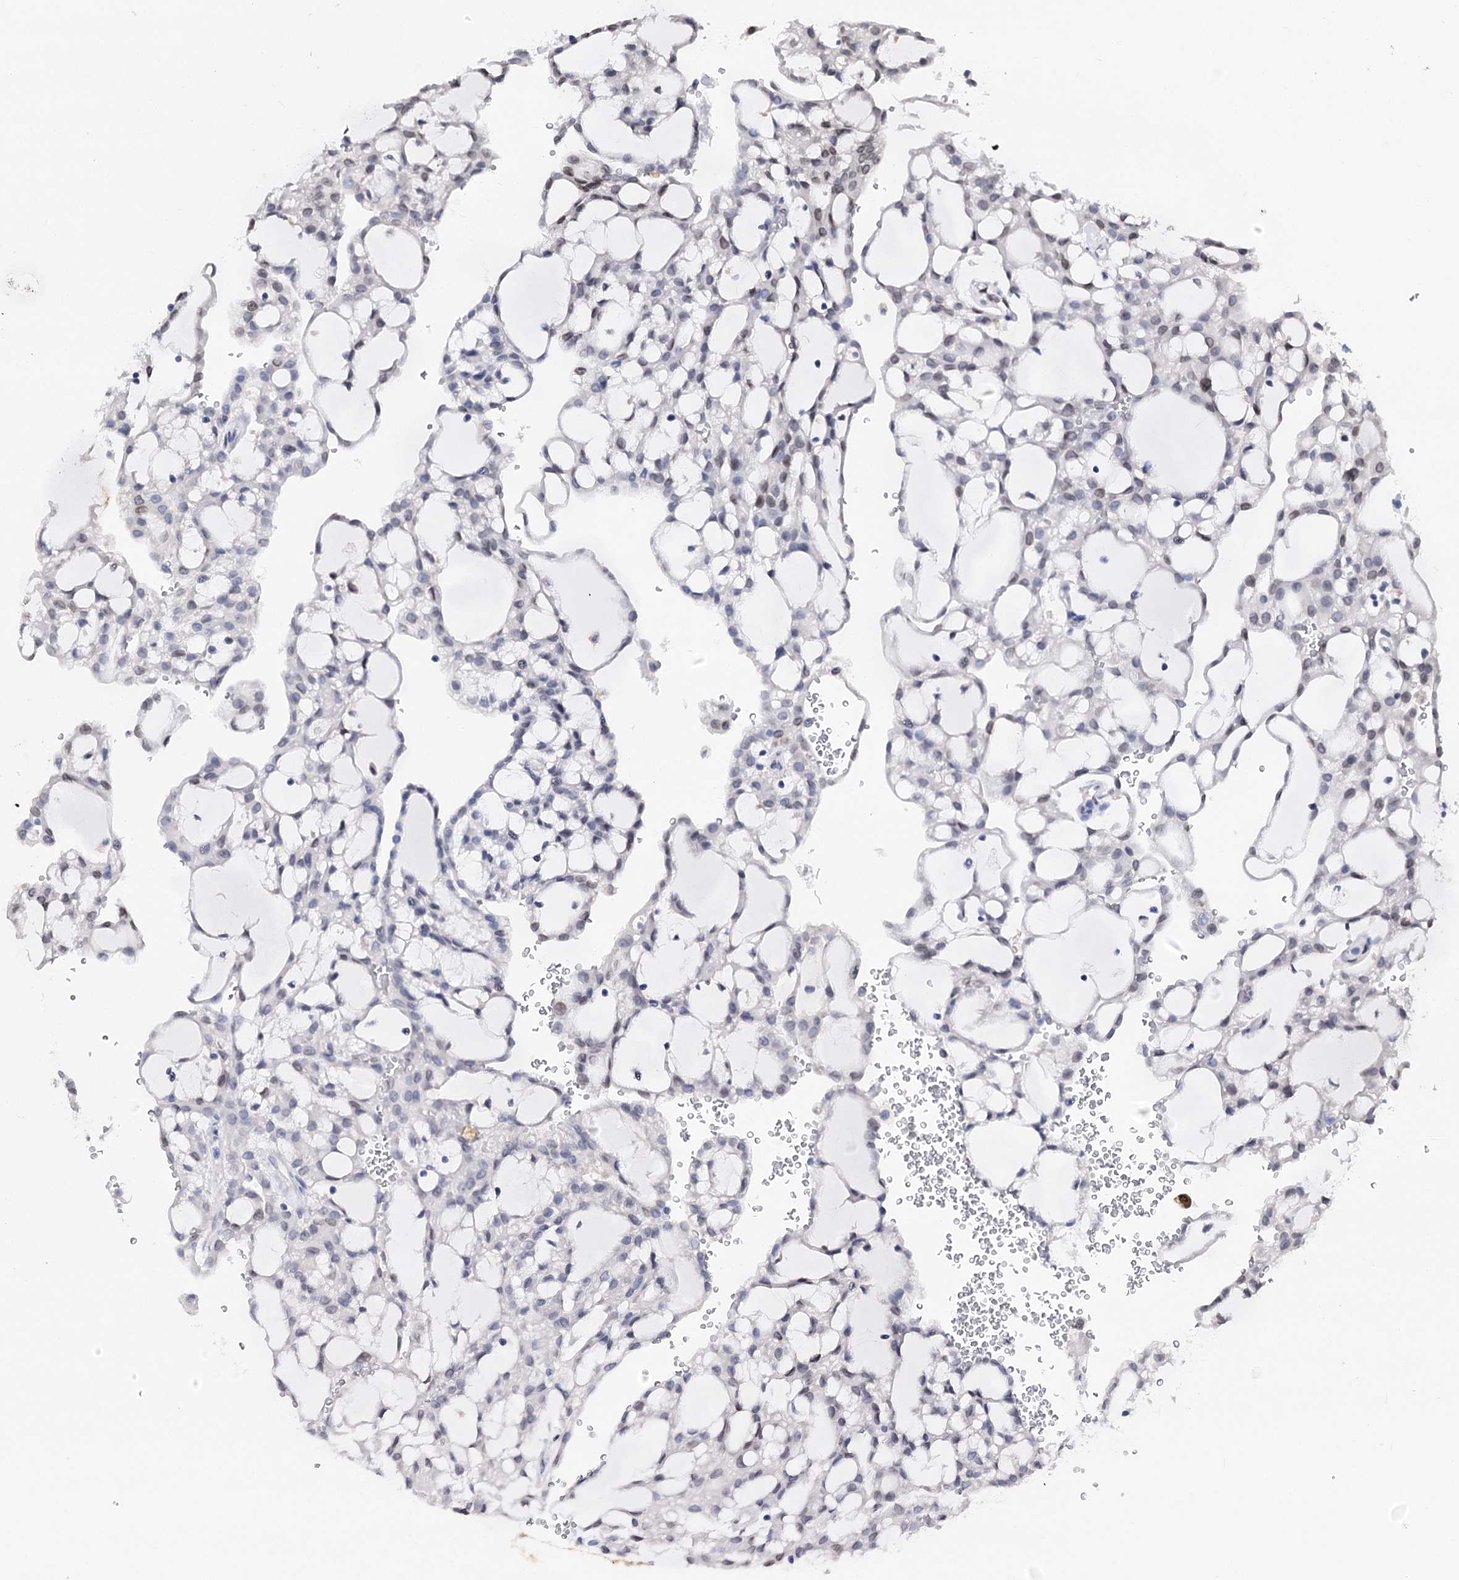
{"staining": {"intensity": "negative", "quantity": "none", "location": "none"}, "tissue": "renal cancer", "cell_type": "Tumor cells", "image_type": "cancer", "snomed": [{"axis": "morphology", "description": "Adenocarcinoma, NOS"}, {"axis": "topography", "description": "Kidney"}], "caption": "Tumor cells are negative for protein expression in human adenocarcinoma (renal).", "gene": "TMEM201", "patient": {"sex": "male", "age": 63}}